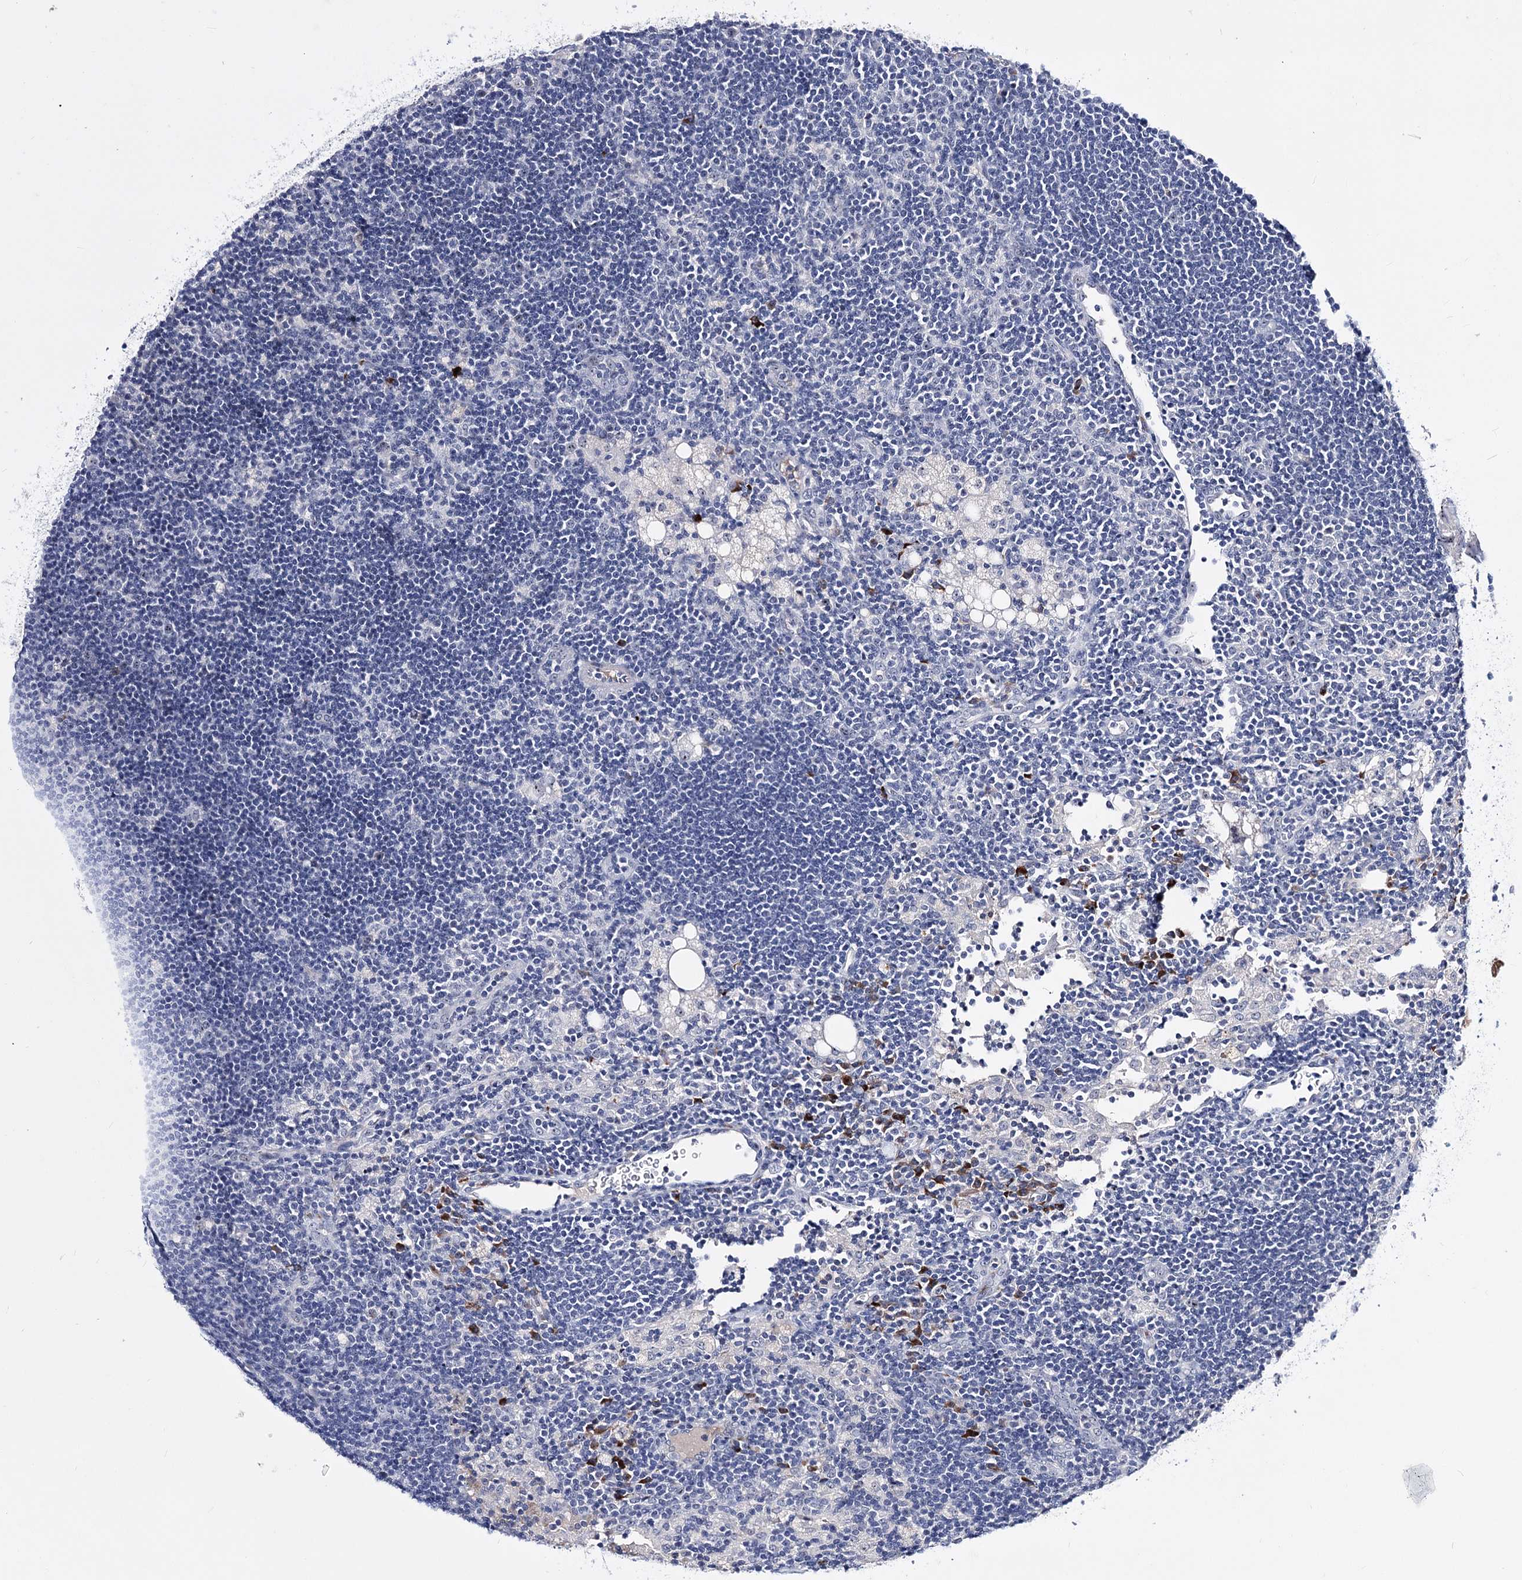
{"staining": {"intensity": "negative", "quantity": "none", "location": "none"}, "tissue": "lymph node", "cell_type": "Germinal center cells", "image_type": "normal", "snomed": [{"axis": "morphology", "description": "Normal tissue, NOS"}, {"axis": "topography", "description": "Lymph node"}], "caption": "IHC of normal human lymph node shows no staining in germinal center cells. (DAB IHC with hematoxylin counter stain).", "gene": "PCGF5", "patient": {"sex": "male", "age": 24}}